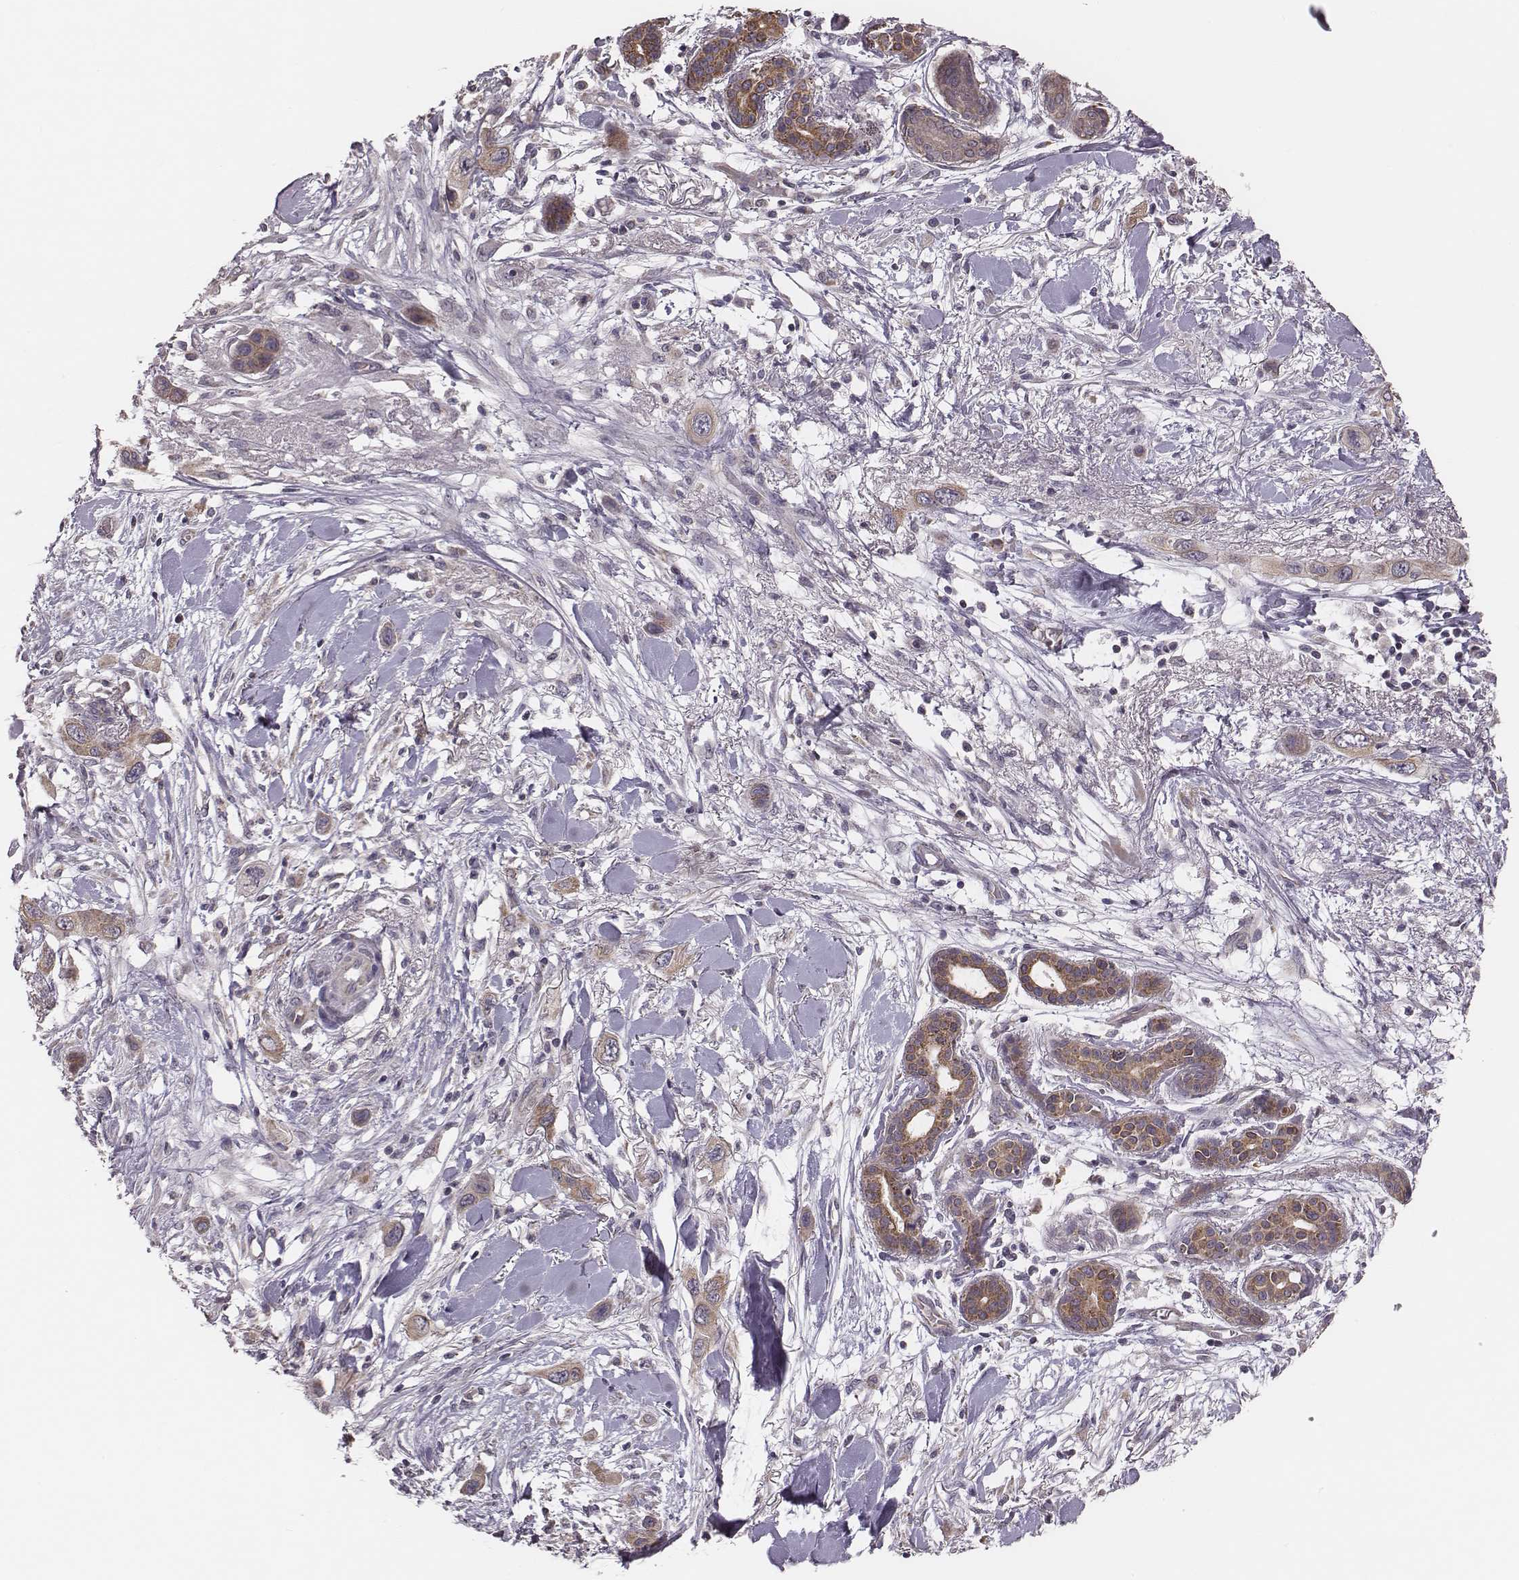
{"staining": {"intensity": "weak", "quantity": ">75%", "location": "cytoplasmic/membranous"}, "tissue": "skin cancer", "cell_type": "Tumor cells", "image_type": "cancer", "snomed": [{"axis": "morphology", "description": "Squamous cell carcinoma, NOS"}, {"axis": "topography", "description": "Skin"}], "caption": "DAB (3,3'-diaminobenzidine) immunohistochemical staining of skin cancer exhibits weak cytoplasmic/membranous protein expression in about >75% of tumor cells.", "gene": "HAVCR1", "patient": {"sex": "male", "age": 79}}